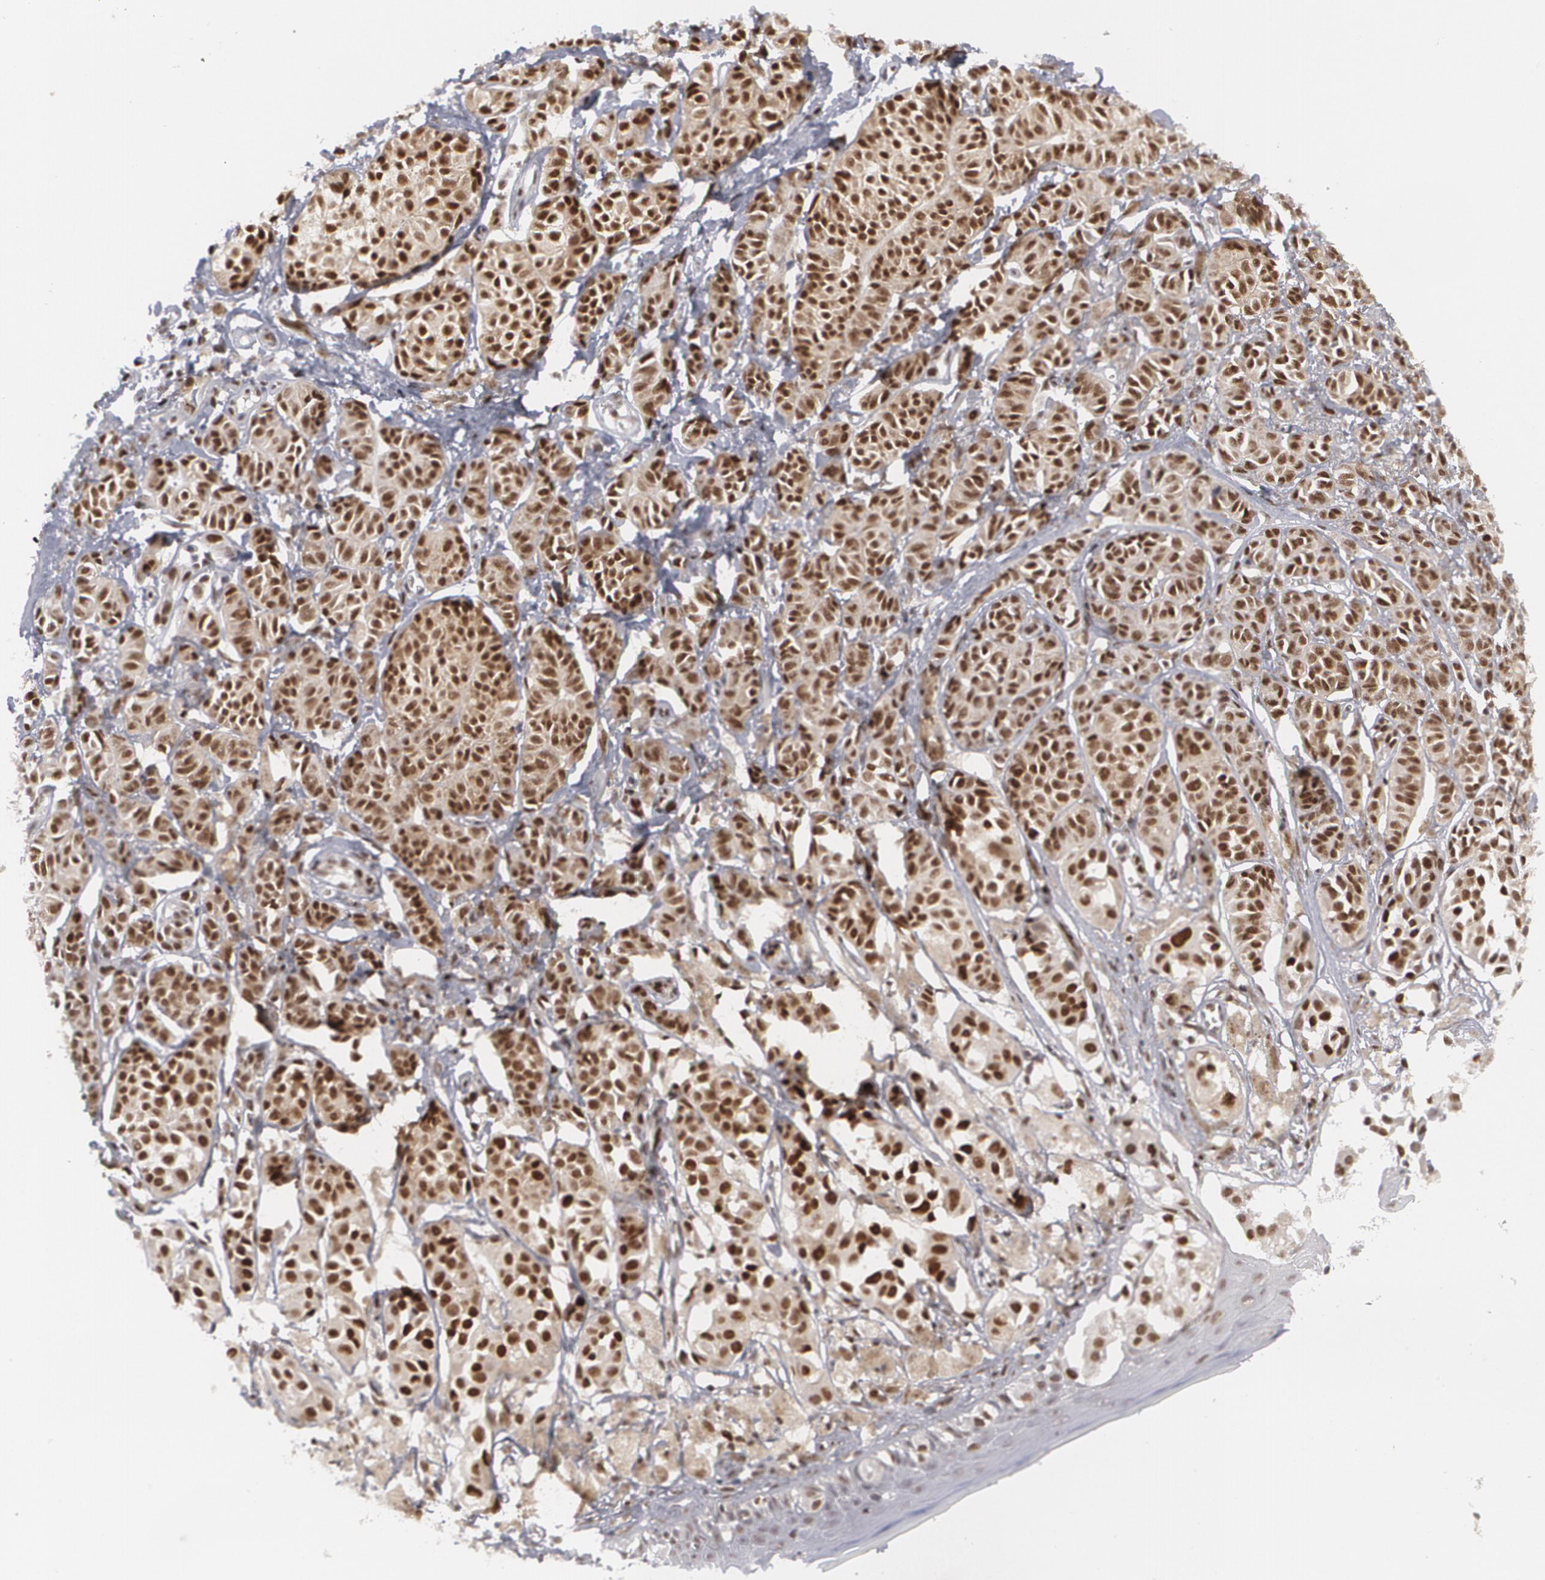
{"staining": {"intensity": "moderate", "quantity": ">75%", "location": "cytoplasmic/membranous,nuclear"}, "tissue": "melanoma", "cell_type": "Tumor cells", "image_type": "cancer", "snomed": [{"axis": "morphology", "description": "Malignant melanoma, NOS"}, {"axis": "topography", "description": "Skin"}], "caption": "Protein staining of melanoma tissue shows moderate cytoplasmic/membranous and nuclear positivity in approximately >75% of tumor cells.", "gene": "MCL1", "patient": {"sex": "male", "age": 76}}